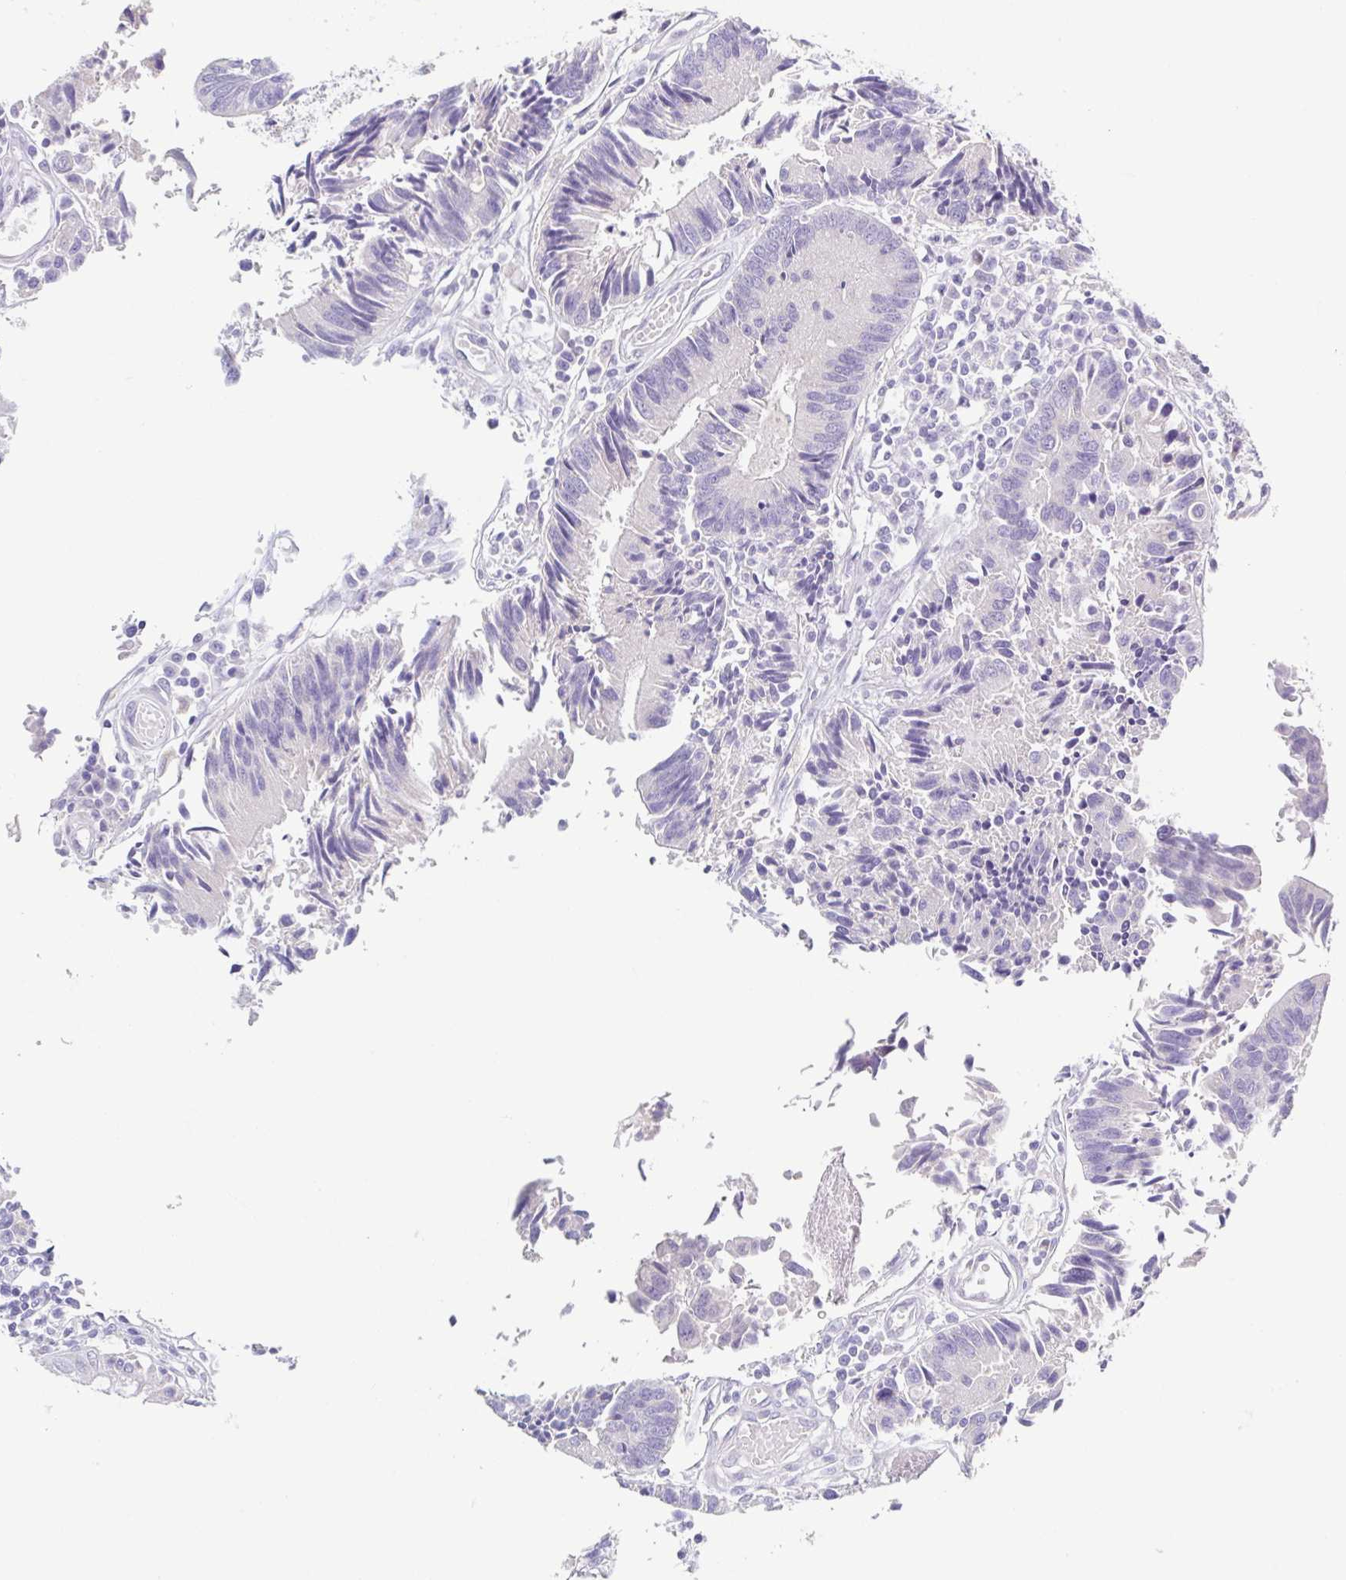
{"staining": {"intensity": "negative", "quantity": "none", "location": "none"}, "tissue": "colorectal cancer", "cell_type": "Tumor cells", "image_type": "cancer", "snomed": [{"axis": "morphology", "description": "Adenocarcinoma, NOS"}, {"axis": "topography", "description": "Colon"}], "caption": "This photomicrograph is of colorectal cancer (adenocarcinoma) stained with immunohistochemistry to label a protein in brown with the nuclei are counter-stained blue. There is no expression in tumor cells.", "gene": "RDH11", "patient": {"sex": "female", "age": 67}}